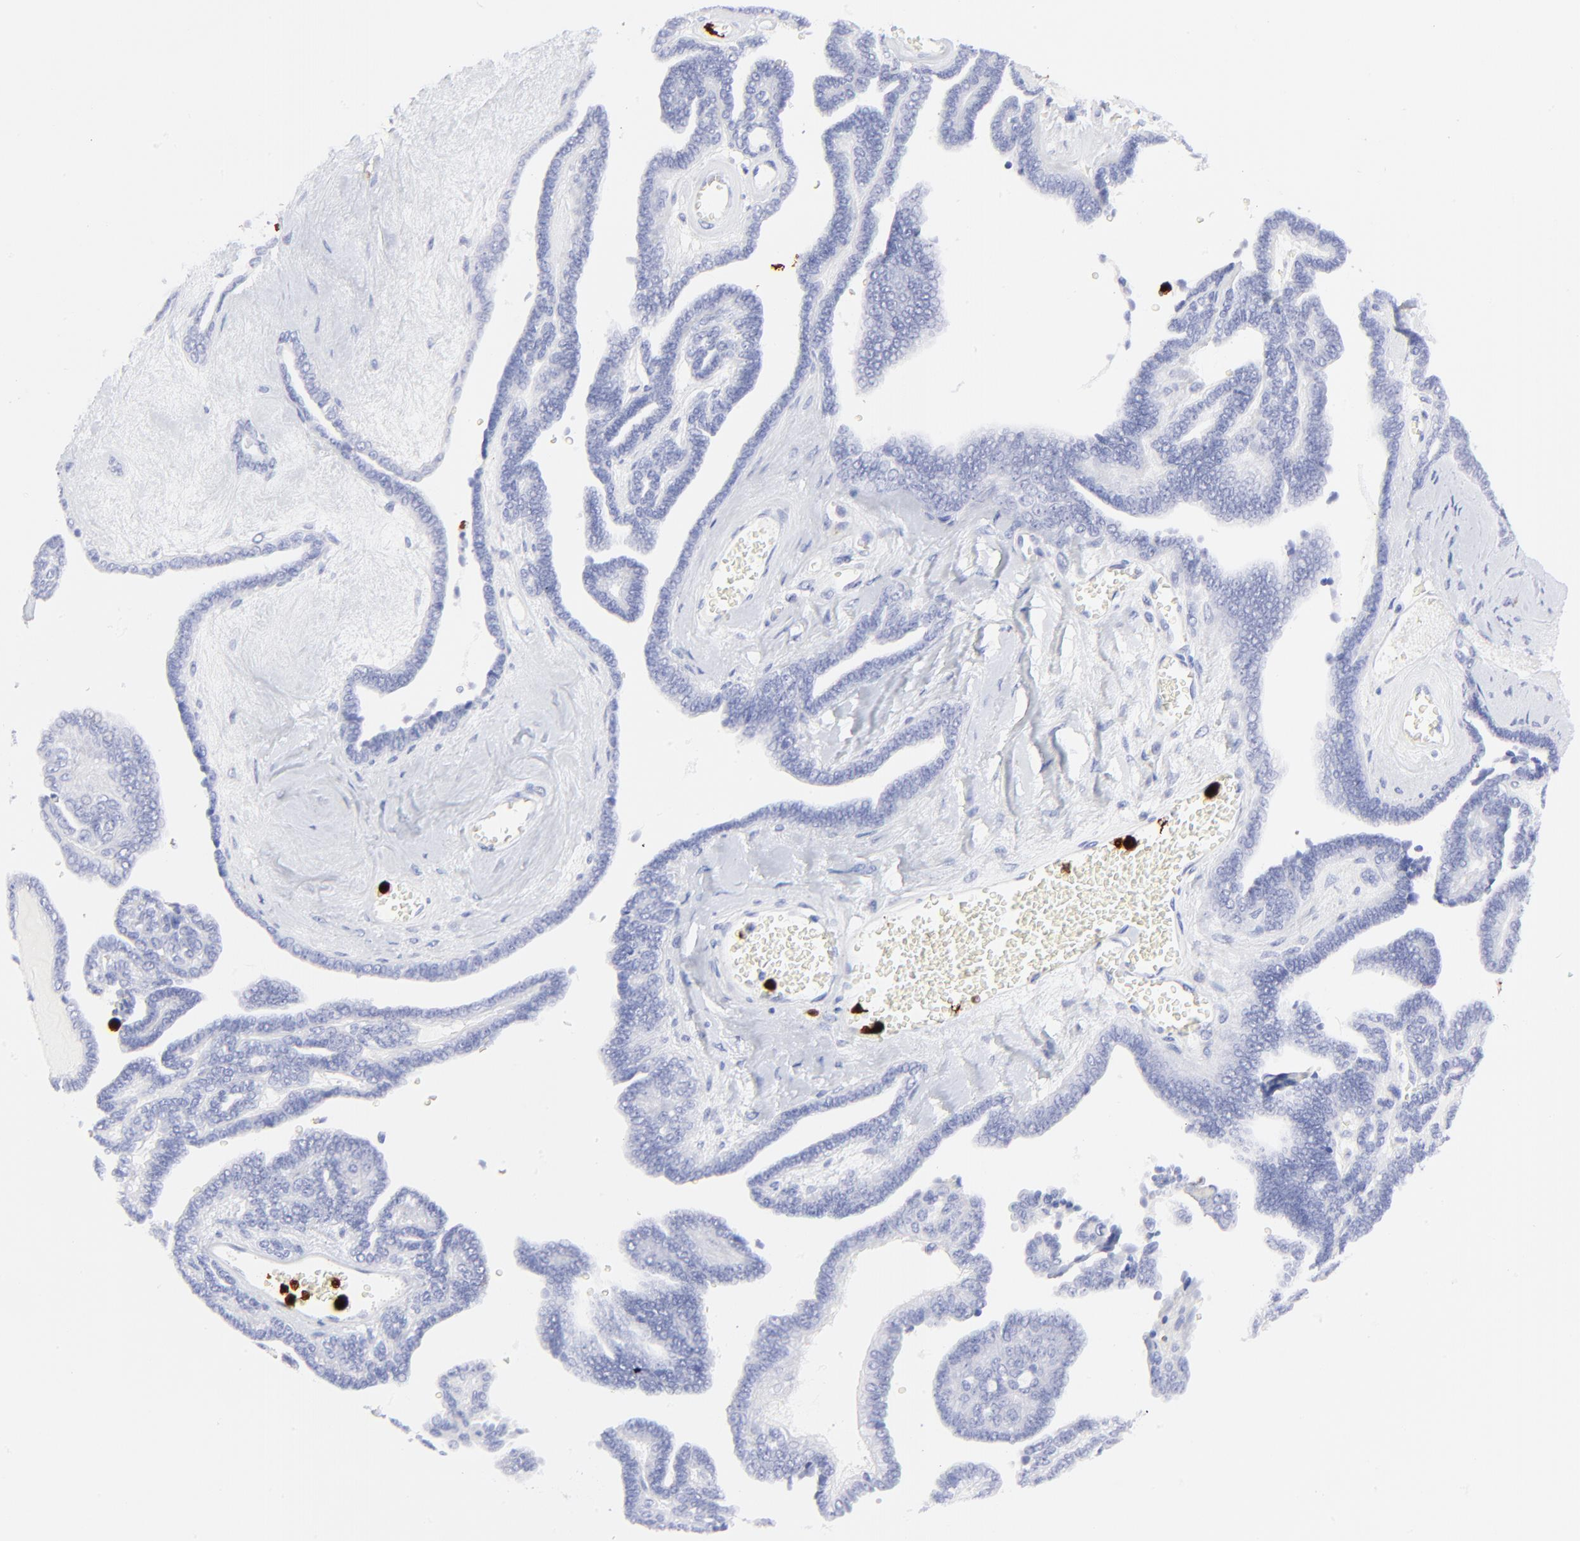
{"staining": {"intensity": "negative", "quantity": "none", "location": "none"}, "tissue": "ovarian cancer", "cell_type": "Tumor cells", "image_type": "cancer", "snomed": [{"axis": "morphology", "description": "Cystadenocarcinoma, serous, NOS"}, {"axis": "topography", "description": "Ovary"}], "caption": "Immunohistochemistry (IHC) image of human serous cystadenocarcinoma (ovarian) stained for a protein (brown), which shows no expression in tumor cells. (DAB immunohistochemistry (IHC) visualized using brightfield microscopy, high magnification).", "gene": "S100A12", "patient": {"sex": "female", "age": 71}}